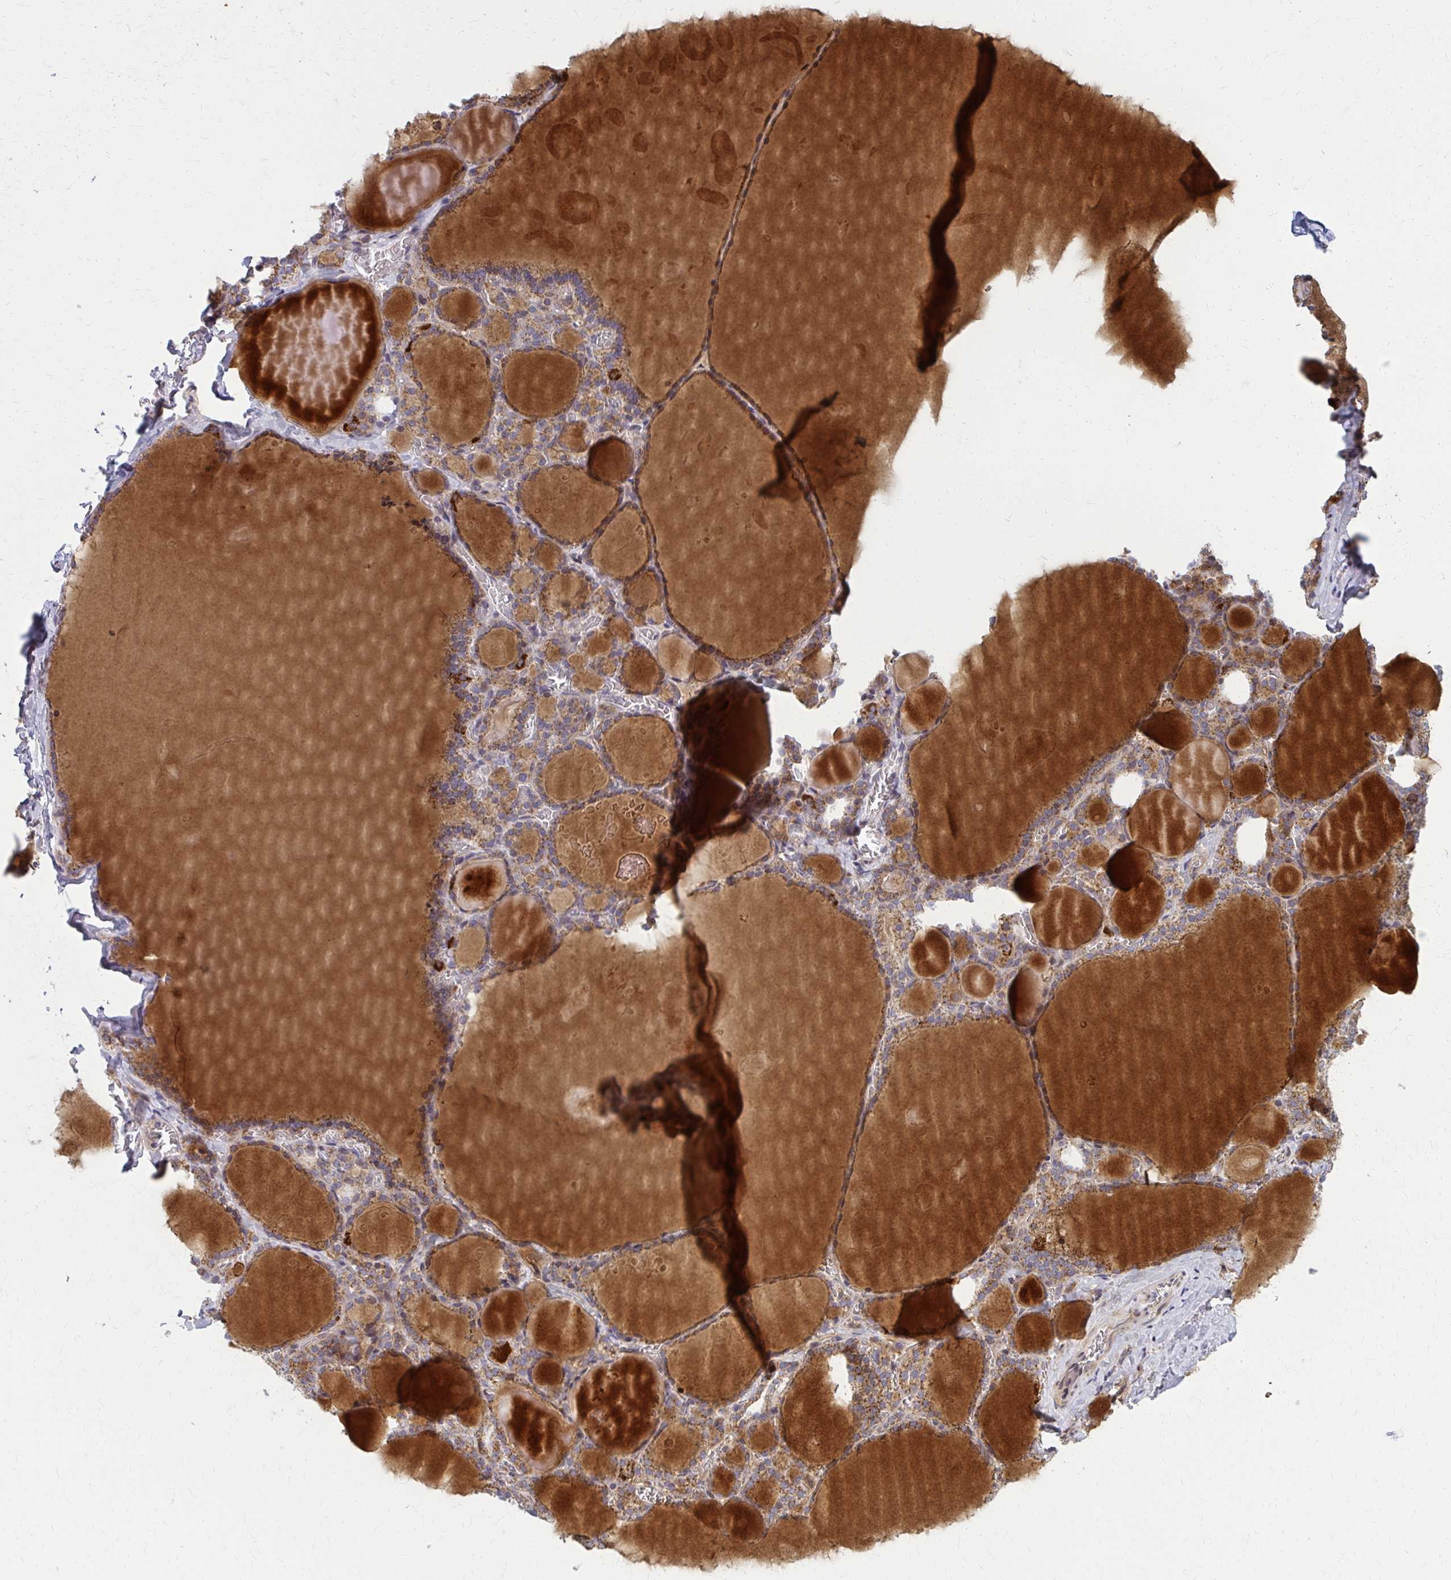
{"staining": {"intensity": "strong", "quantity": "25%-75%", "location": "cytoplasmic/membranous"}, "tissue": "thyroid gland", "cell_type": "Glandular cells", "image_type": "normal", "snomed": [{"axis": "morphology", "description": "Normal tissue, NOS"}, {"axis": "topography", "description": "Thyroid gland"}], "caption": "Glandular cells show strong cytoplasmic/membranous positivity in approximately 25%-75% of cells in normal thyroid gland.", "gene": "MCCC1", "patient": {"sex": "male", "age": 56}}